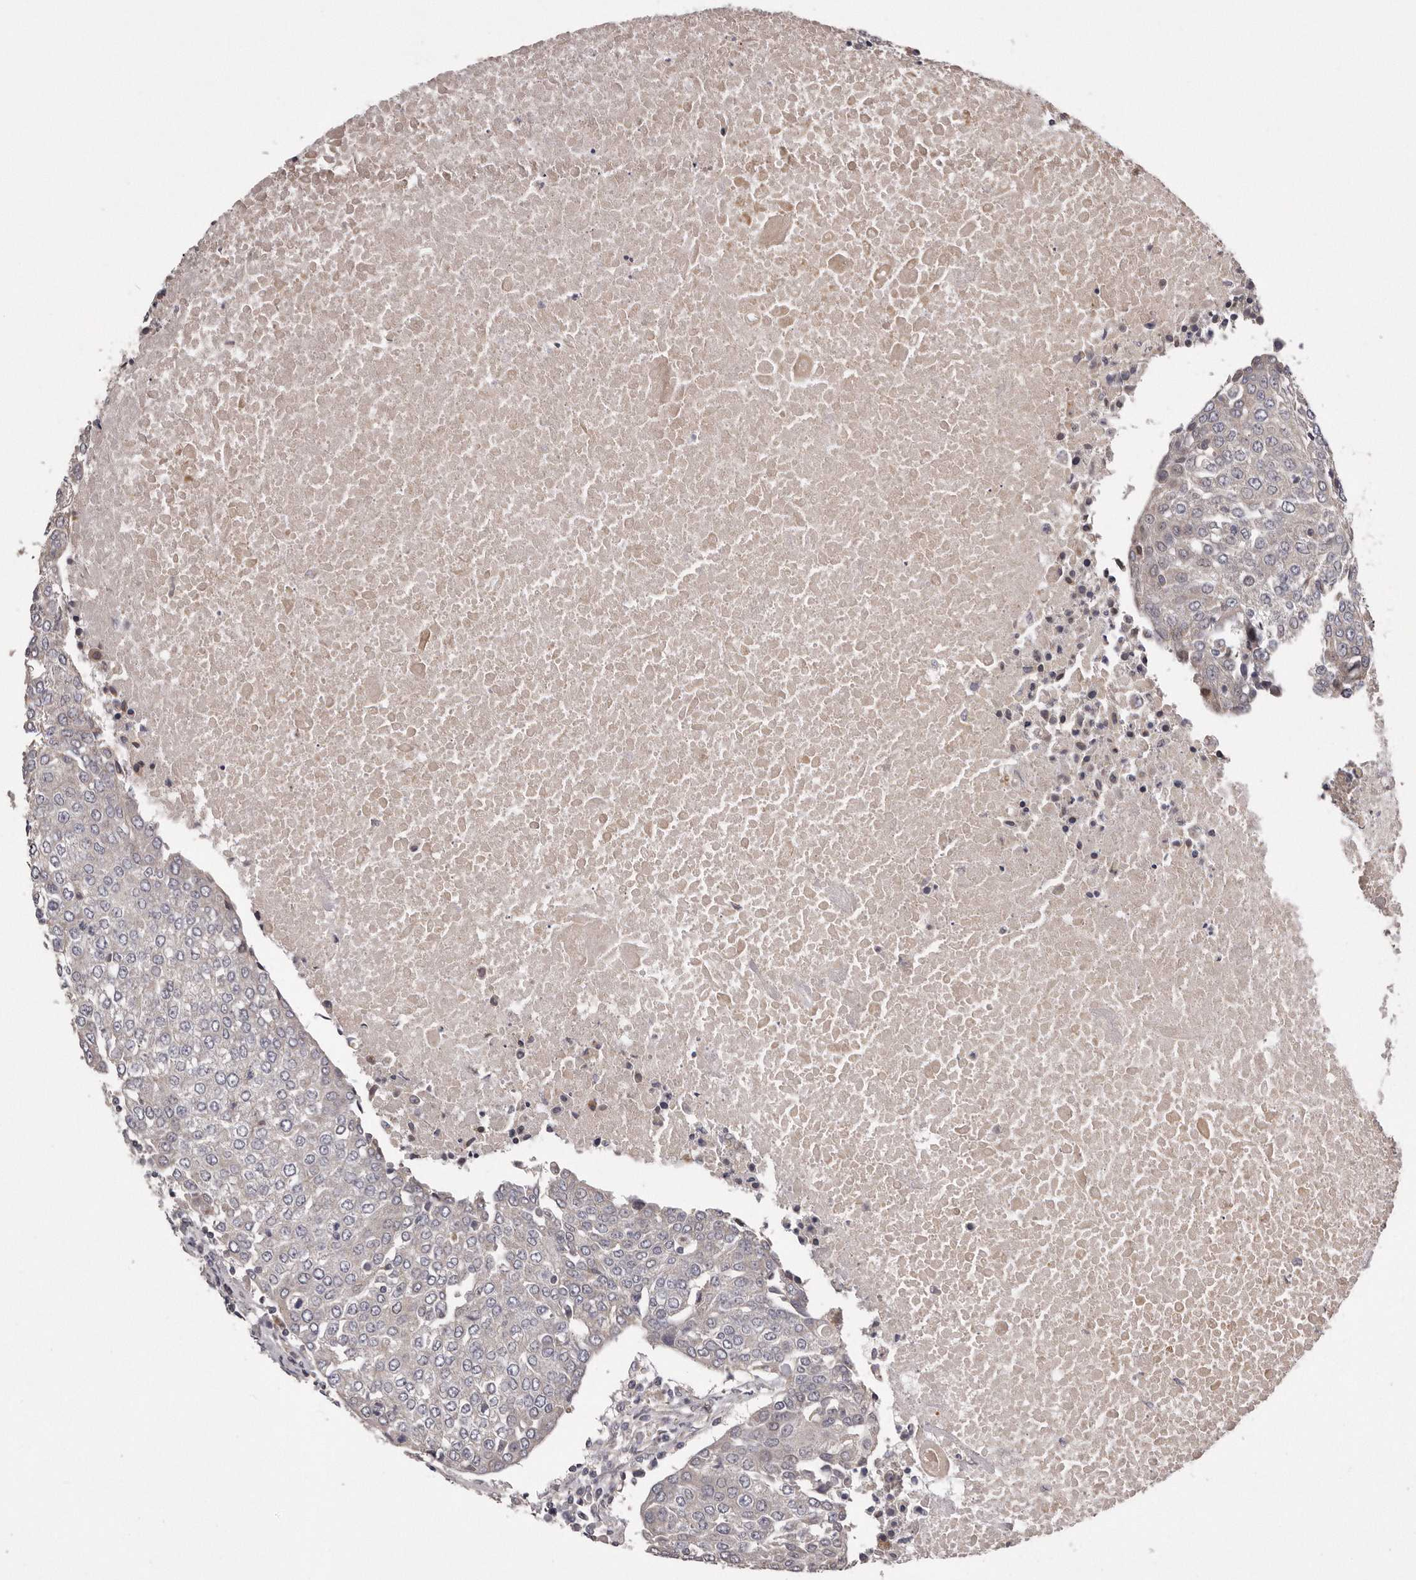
{"staining": {"intensity": "negative", "quantity": "none", "location": "none"}, "tissue": "urothelial cancer", "cell_type": "Tumor cells", "image_type": "cancer", "snomed": [{"axis": "morphology", "description": "Urothelial carcinoma, High grade"}, {"axis": "topography", "description": "Urinary bladder"}], "caption": "High magnification brightfield microscopy of urothelial carcinoma (high-grade) stained with DAB (3,3'-diaminobenzidine) (brown) and counterstained with hematoxylin (blue): tumor cells show no significant expression.", "gene": "ARMCX1", "patient": {"sex": "female", "age": 85}}